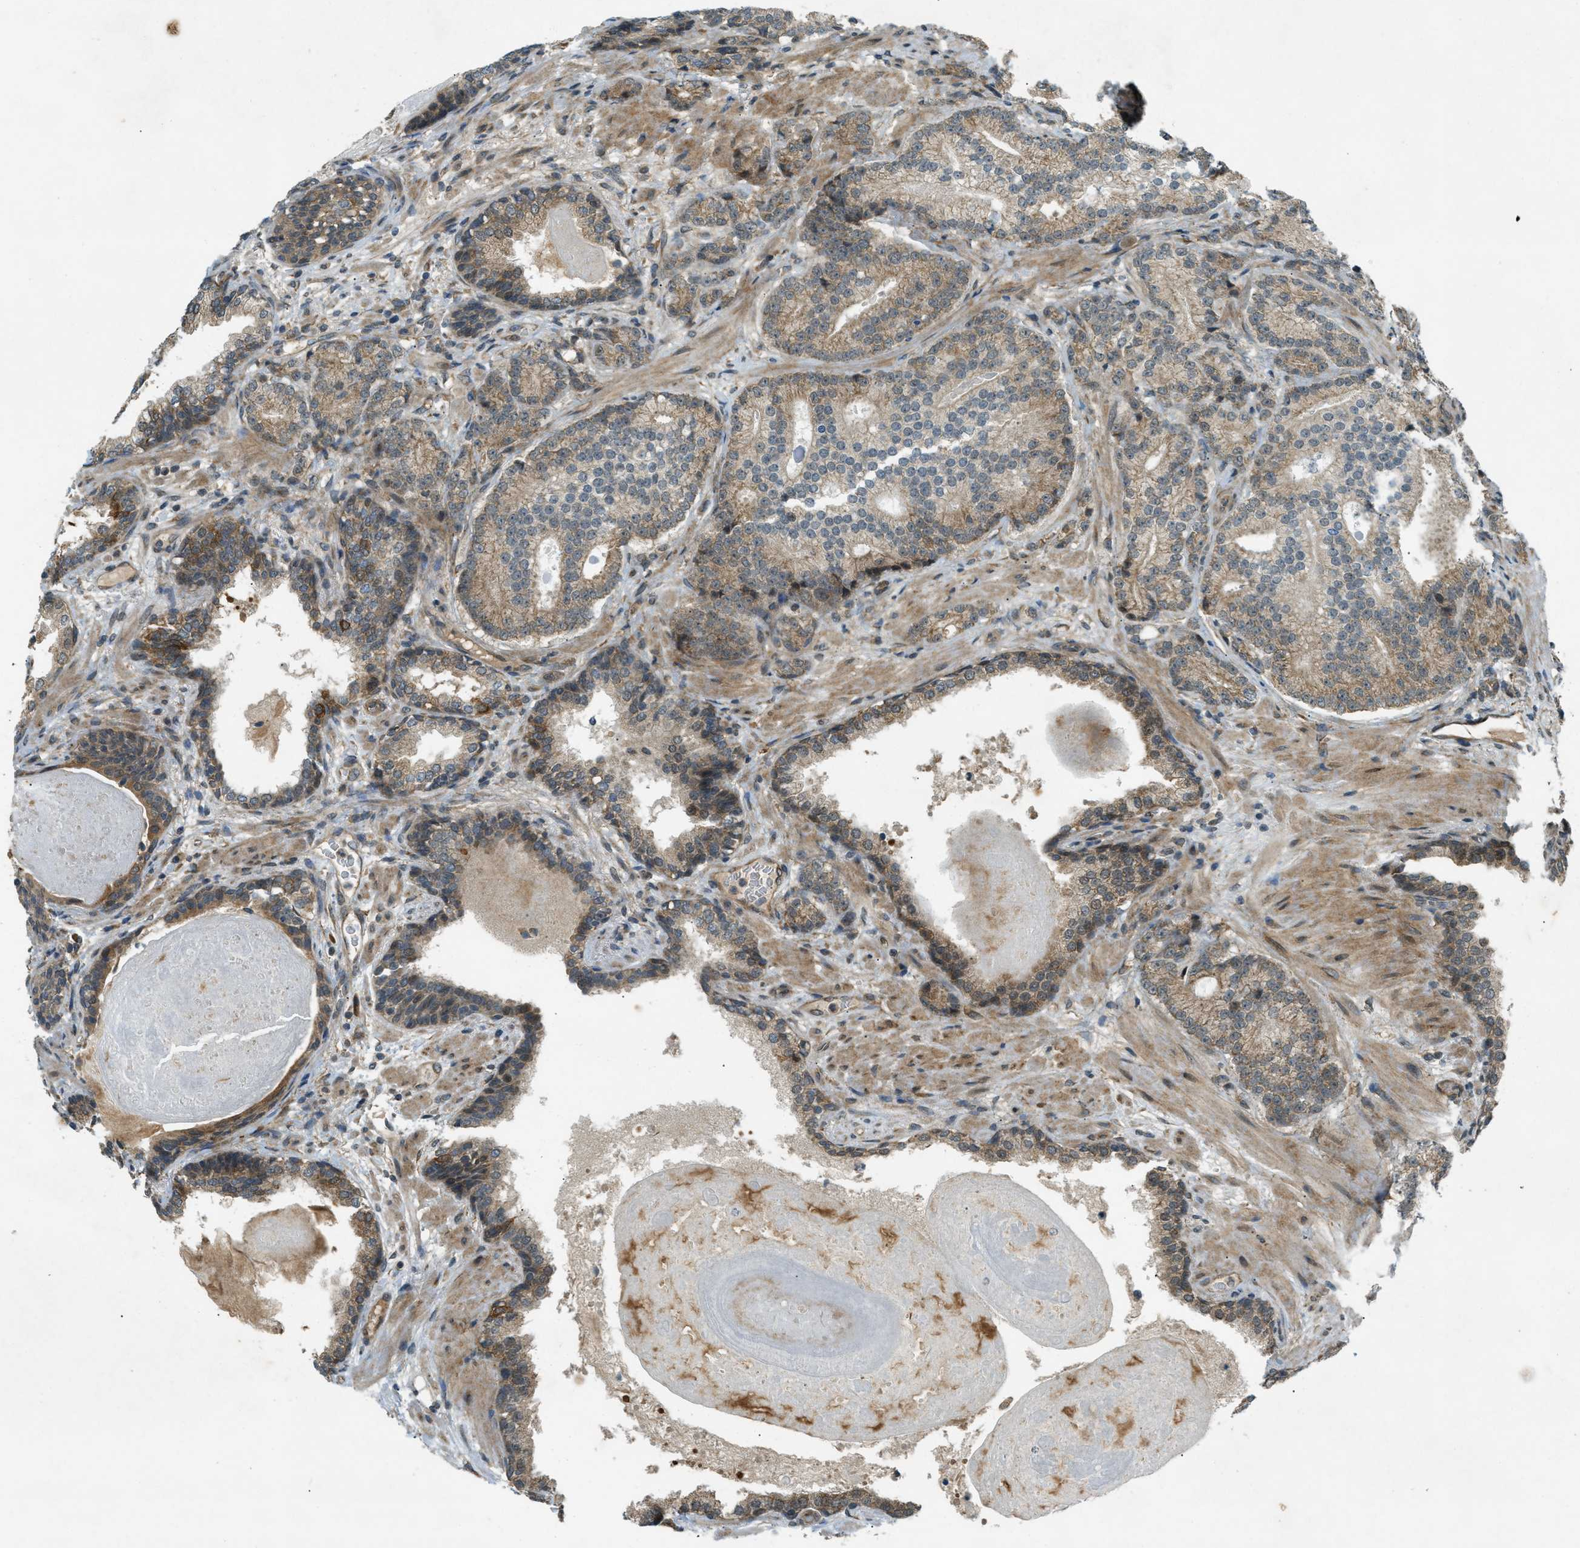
{"staining": {"intensity": "moderate", "quantity": "25%-75%", "location": "cytoplasmic/membranous"}, "tissue": "prostate cancer", "cell_type": "Tumor cells", "image_type": "cancer", "snomed": [{"axis": "morphology", "description": "Adenocarcinoma, High grade"}, {"axis": "topography", "description": "Prostate"}], "caption": "Immunohistochemistry (IHC) of adenocarcinoma (high-grade) (prostate) demonstrates medium levels of moderate cytoplasmic/membranous staining in about 25%-75% of tumor cells.", "gene": "EIF2AK3", "patient": {"sex": "male", "age": 61}}